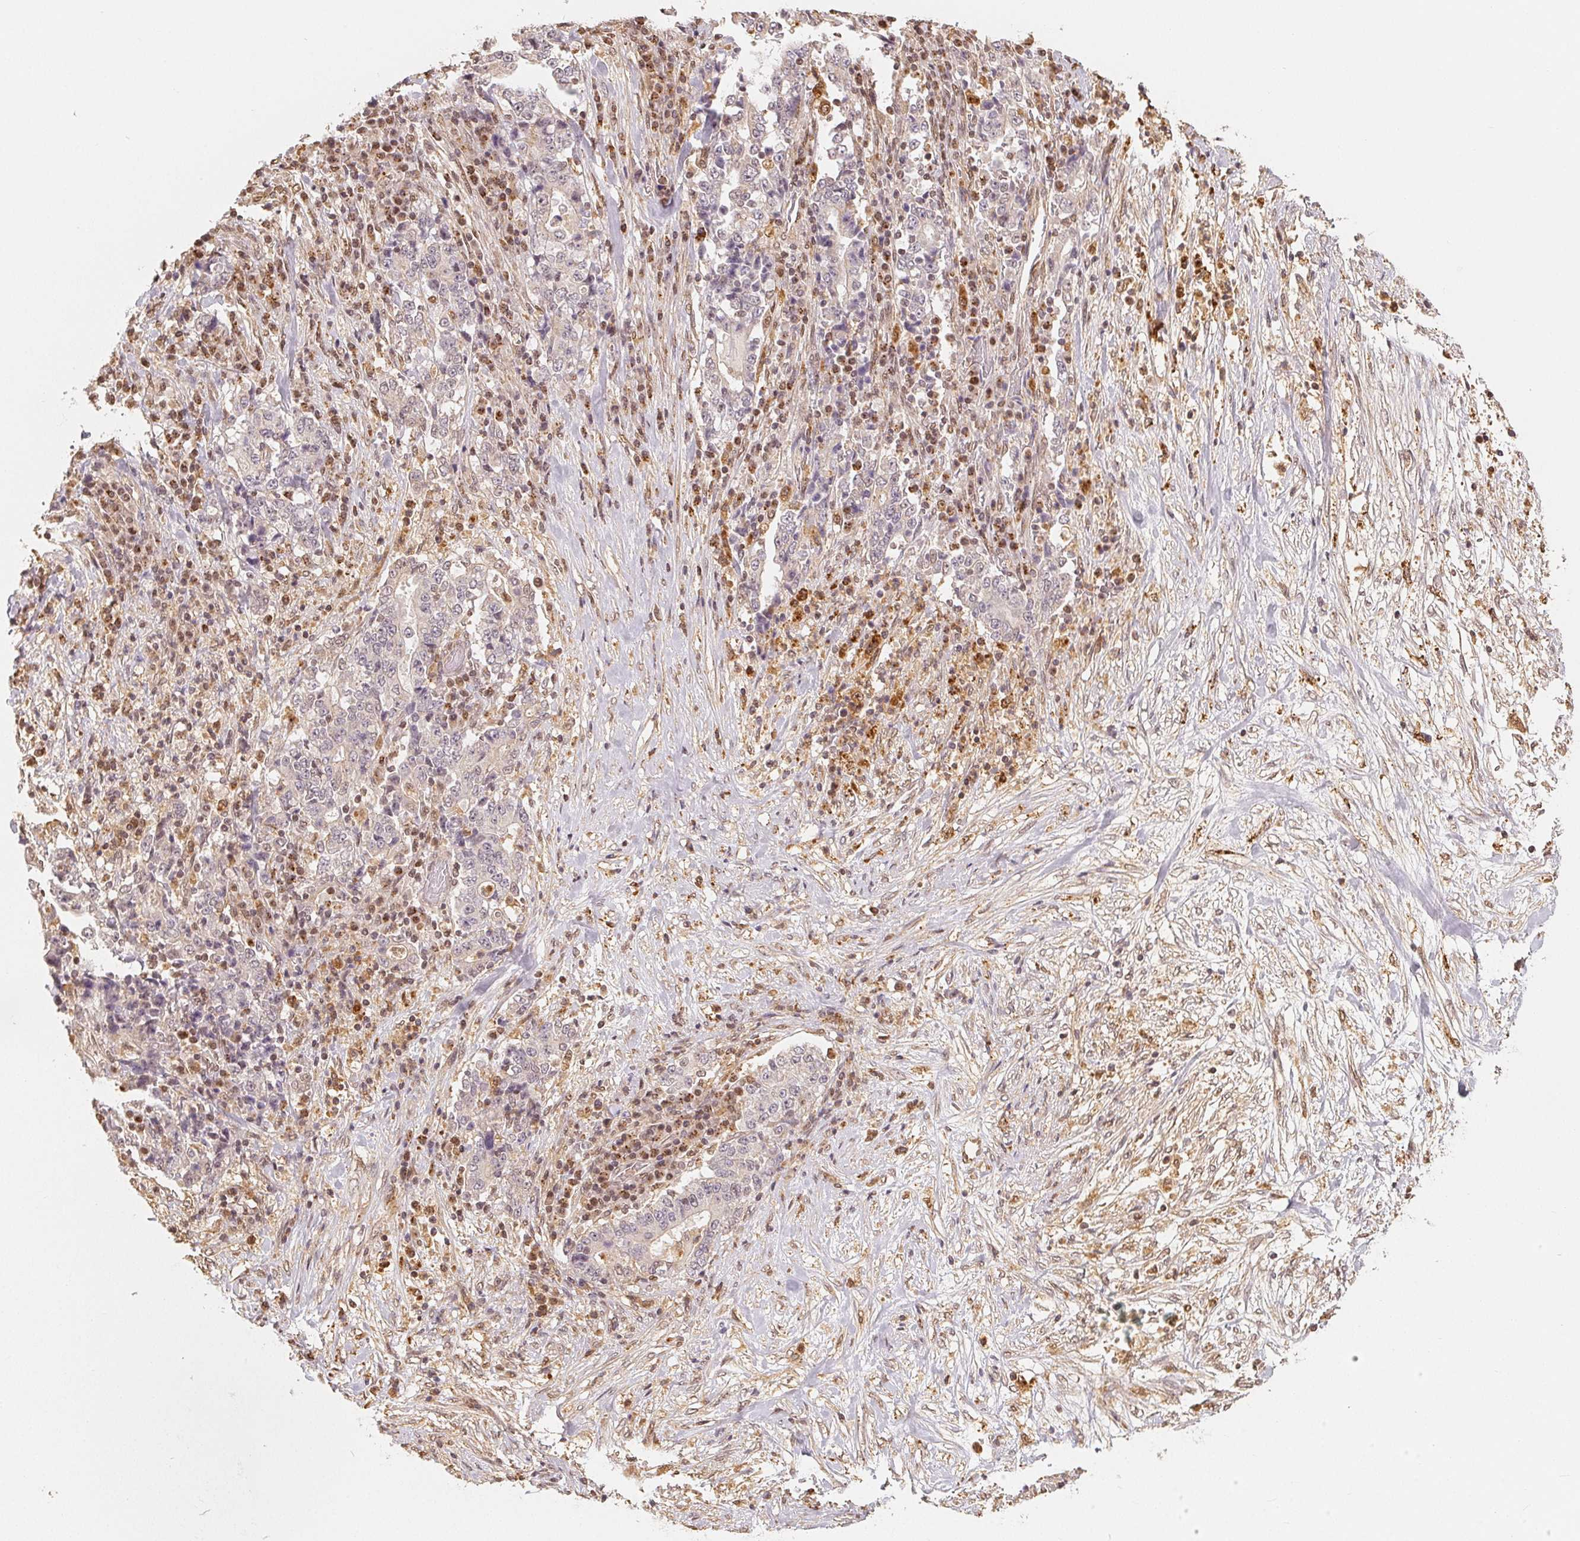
{"staining": {"intensity": "negative", "quantity": "none", "location": "none"}, "tissue": "stomach cancer", "cell_type": "Tumor cells", "image_type": "cancer", "snomed": [{"axis": "morphology", "description": "Normal tissue, NOS"}, {"axis": "morphology", "description": "Adenocarcinoma, NOS"}, {"axis": "topography", "description": "Stomach, upper"}, {"axis": "topography", "description": "Stomach"}], "caption": "DAB immunohistochemical staining of stomach cancer (adenocarcinoma) reveals no significant expression in tumor cells. (DAB IHC with hematoxylin counter stain).", "gene": "GUSB", "patient": {"sex": "male", "age": 59}}